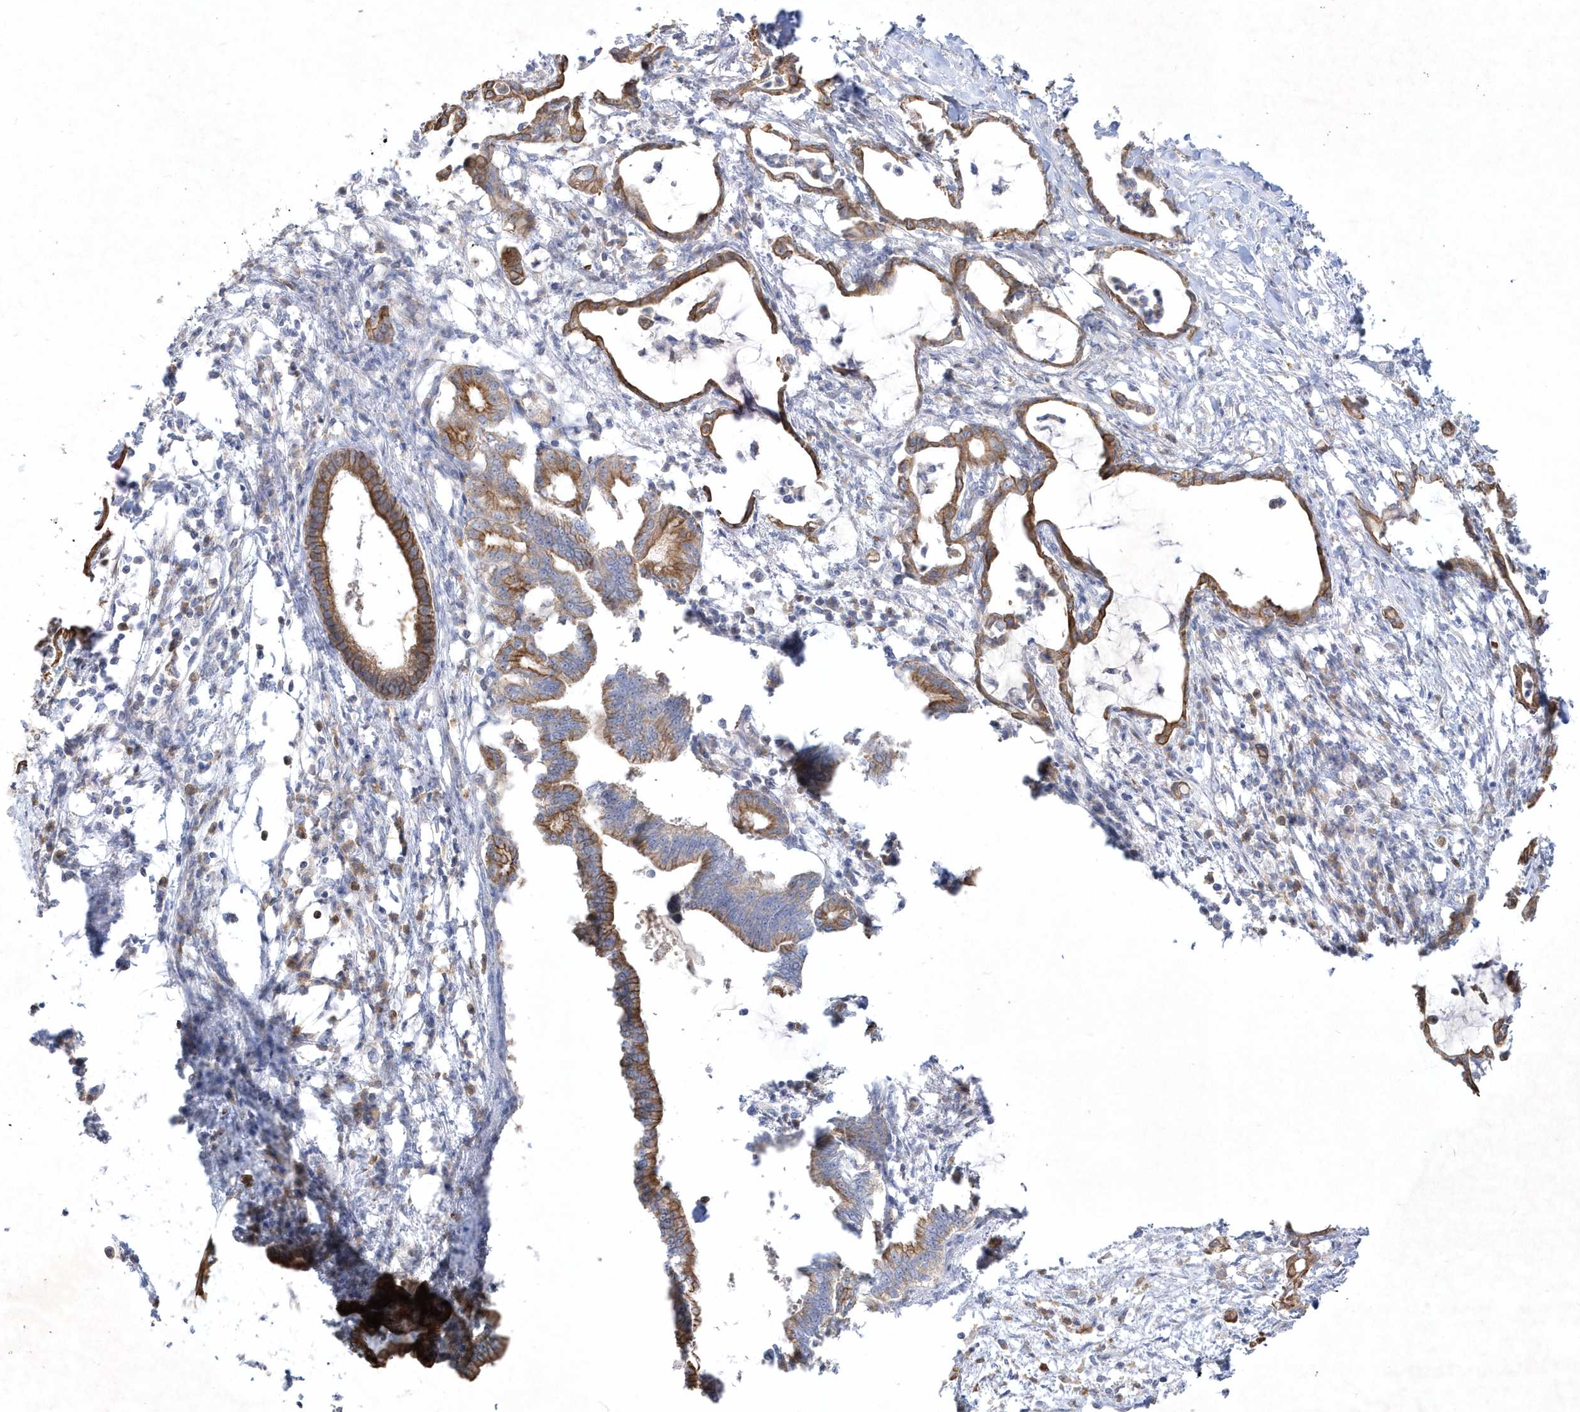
{"staining": {"intensity": "moderate", "quantity": ">75%", "location": "cytoplasmic/membranous"}, "tissue": "pancreatic cancer", "cell_type": "Tumor cells", "image_type": "cancer", "snomed": [{"axis": "morphology", "description": "Adenocarcinoma, NOS"}, {"axis": "topography", "description": "Pancreas"}], "caption": "Protein expression analysis of human pancreatic adenocarcinoma reveals moderate cytoplasmic/membranous staining in about >75% of tumor cells. Nuclei are stained in blue.", "gene": "LARS1", "patient": {"sex": "female", "age": 55}}